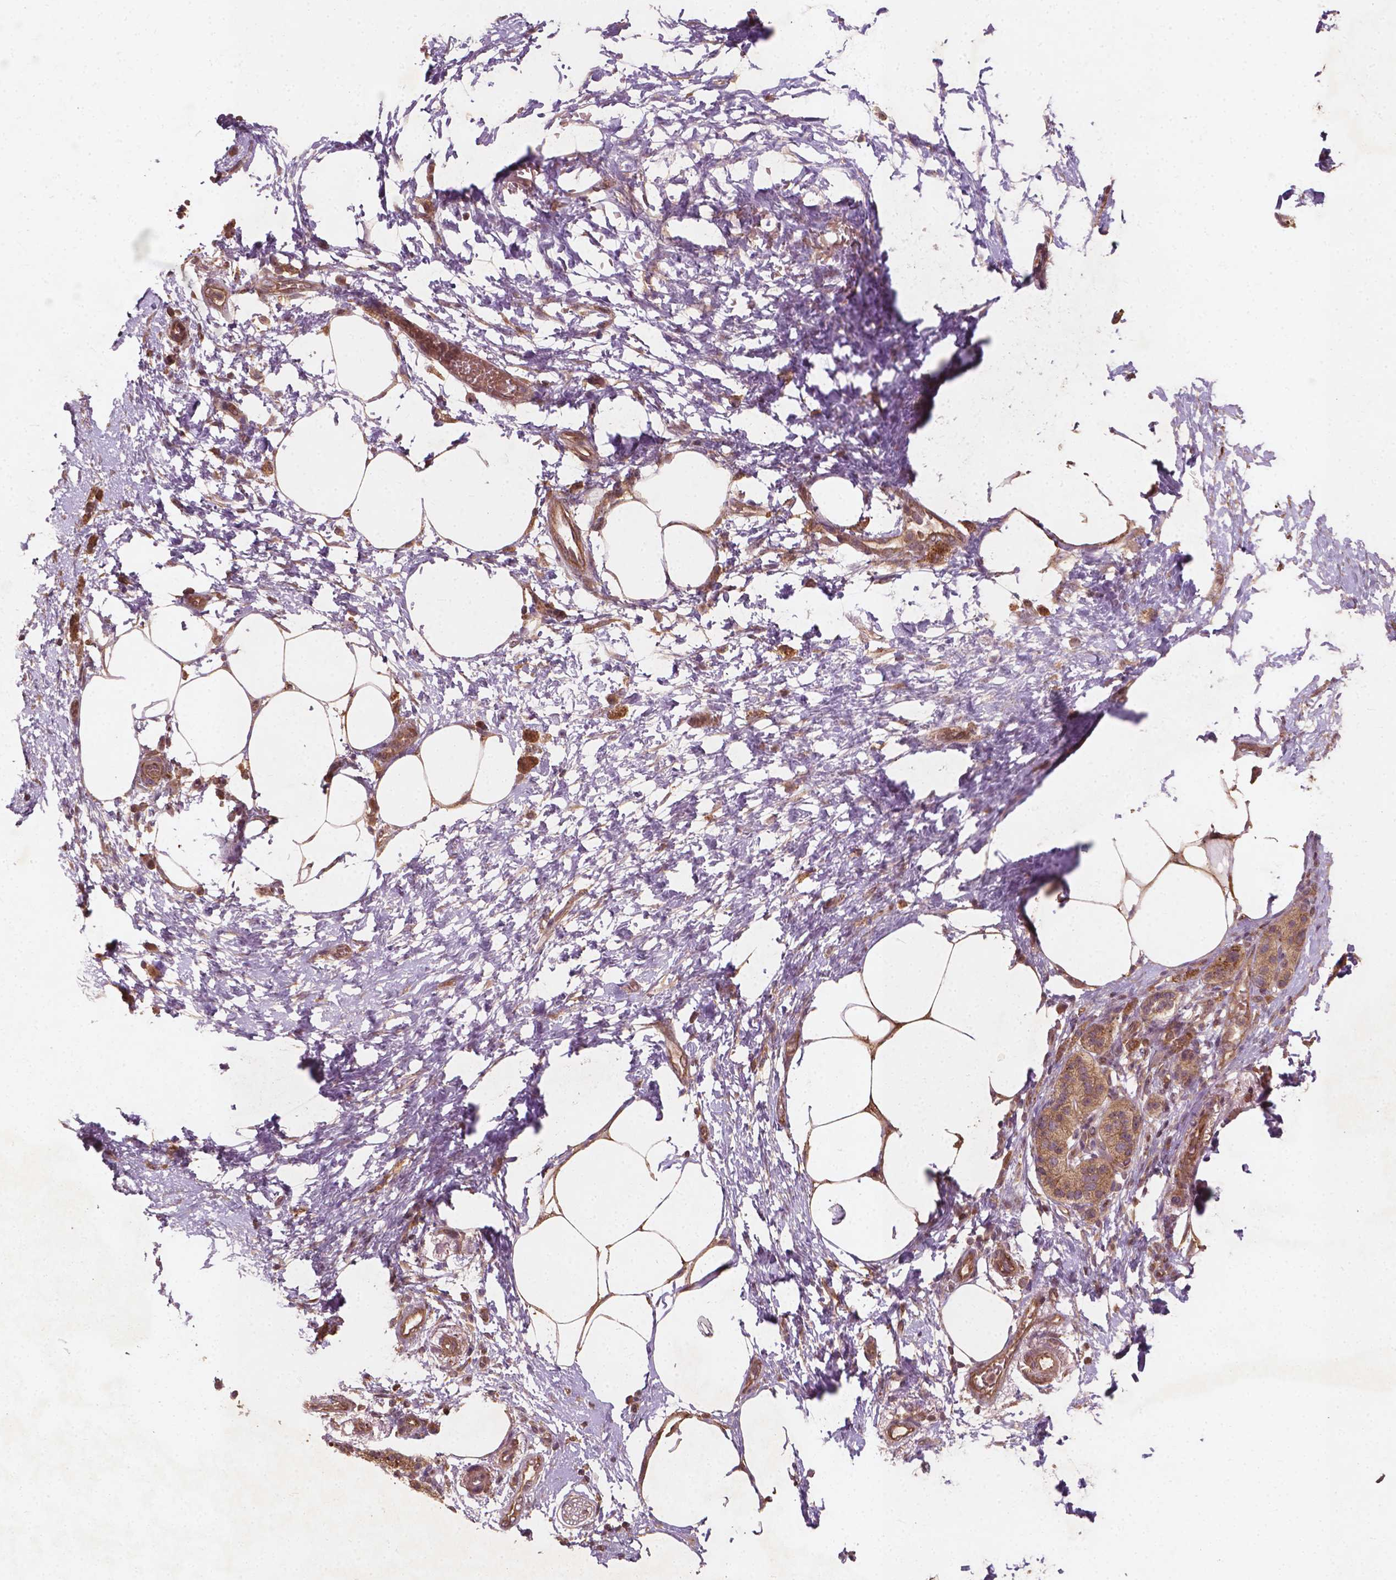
{"staining": {"intensity": "weak", "quantity": ">75%", "location": "cytoplasmic/membranous"}, "tissue": "pancreatic cancer", "cell_type": "Tumor cells", "image_type": "cancer", "snomed": [{"axis": "morphology", "description": "Adenocarcinoma, NOS"}, {"axis": "topography", "description": "Pancreas"}], "caption": "An image of adenocarcinoma (pancreatic) stained for a protein shows weak cytoplasmic/membranous brown staining in tumor cells.", "gene": "CYFIP2", "patient": {"sex": "female", "age": 72}}